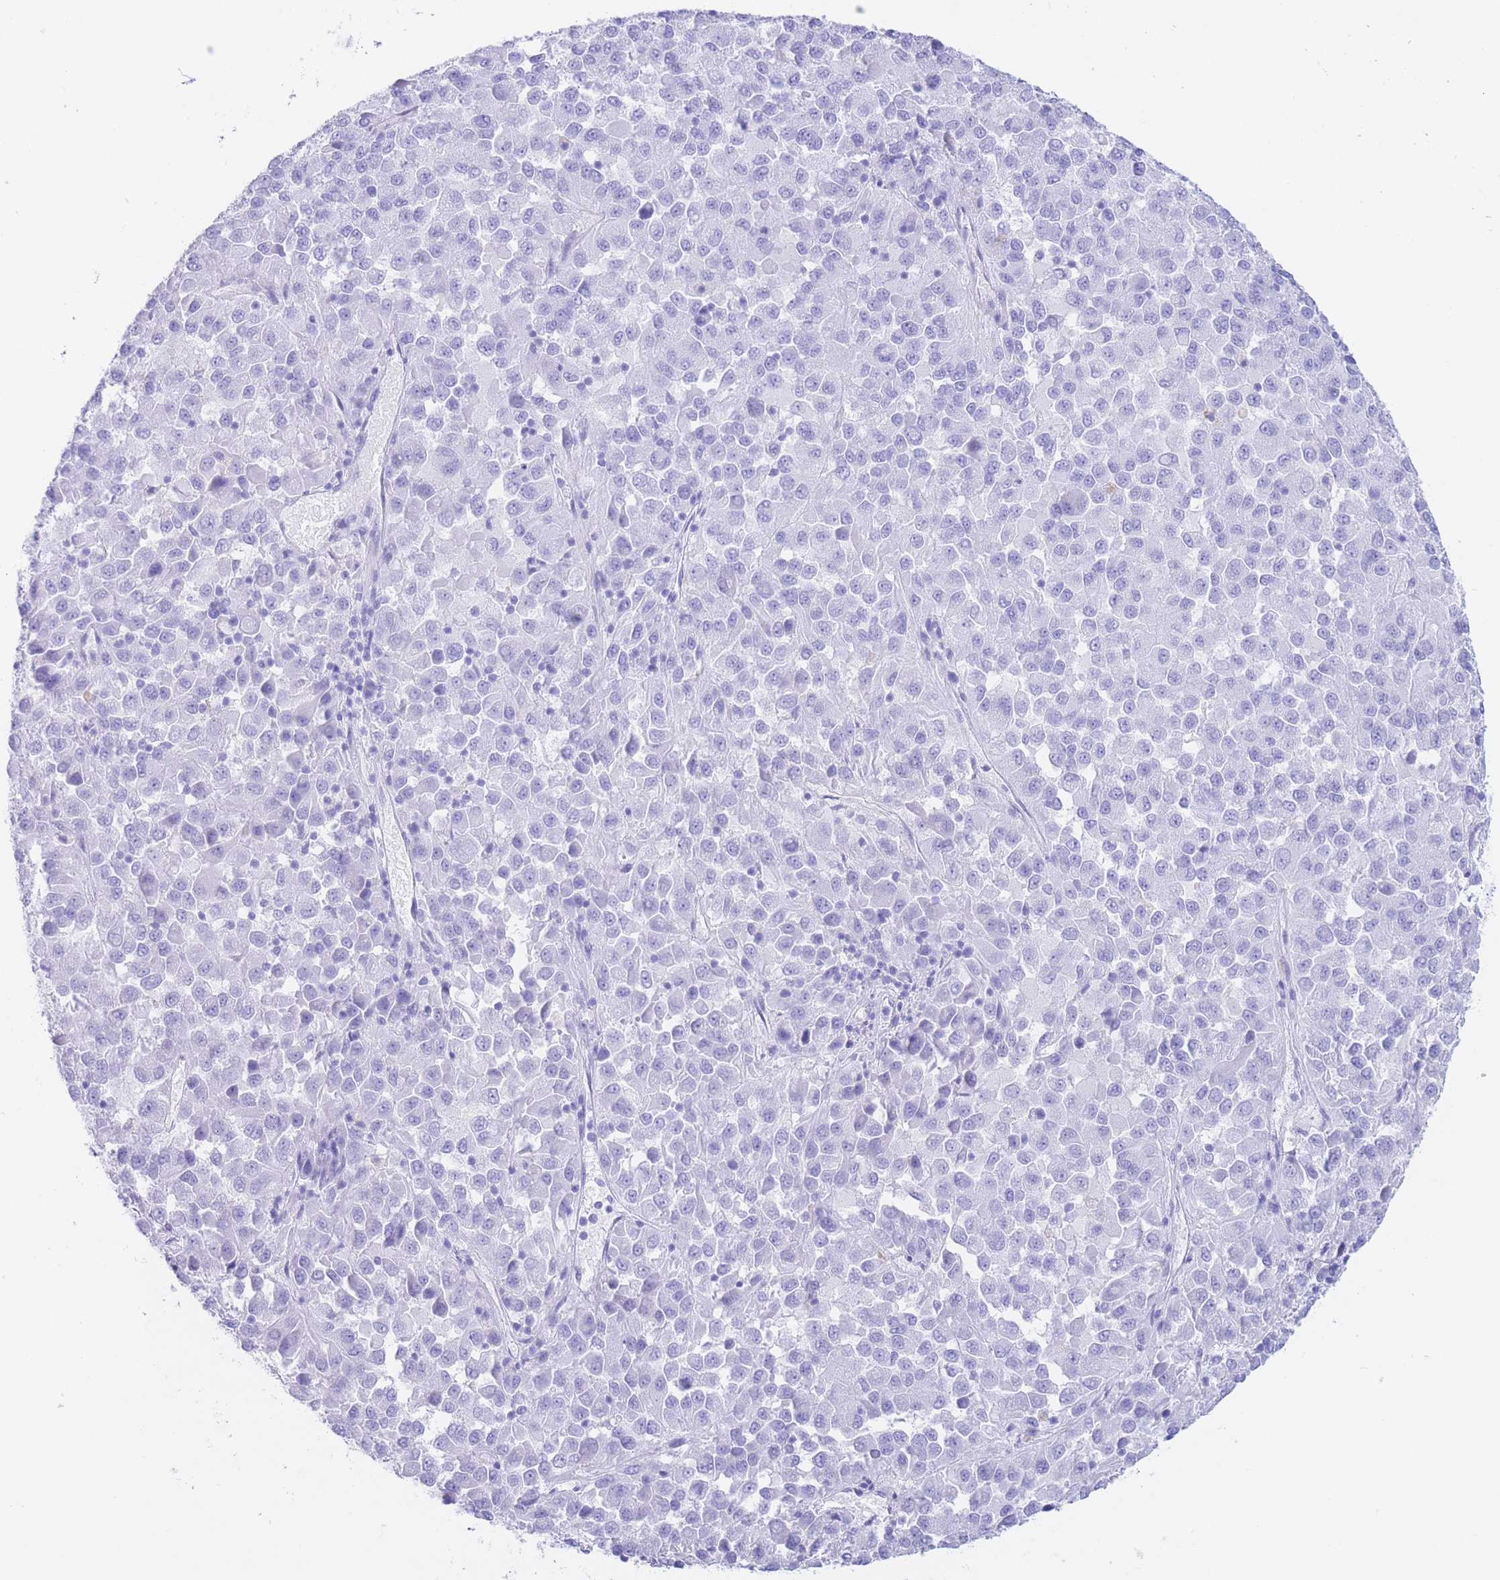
{"staining": {"intensity": "negative", "quantity": "none", "location": "none"}, "tissue": "melanoma", "cell_type": "Tumor cells", "image_type": "cancer", "snomed": [{"axis": "morphology", "description": "Malignant melanoma, Metastatic site"}, {"axis": "topography", "description": "Lung"}], "caption": "Immunohistochemistry histopathology image of malignant melanoma (metastatic site) stained for a protein (brown), which demonstrates no expression in tumor cells. The staining is performed using DAB brown chromogen with nuclei counter-stained in using hematoxylin.", "gene": "SLCO1B3", "patient": {"sex": "male", "age": 64}}